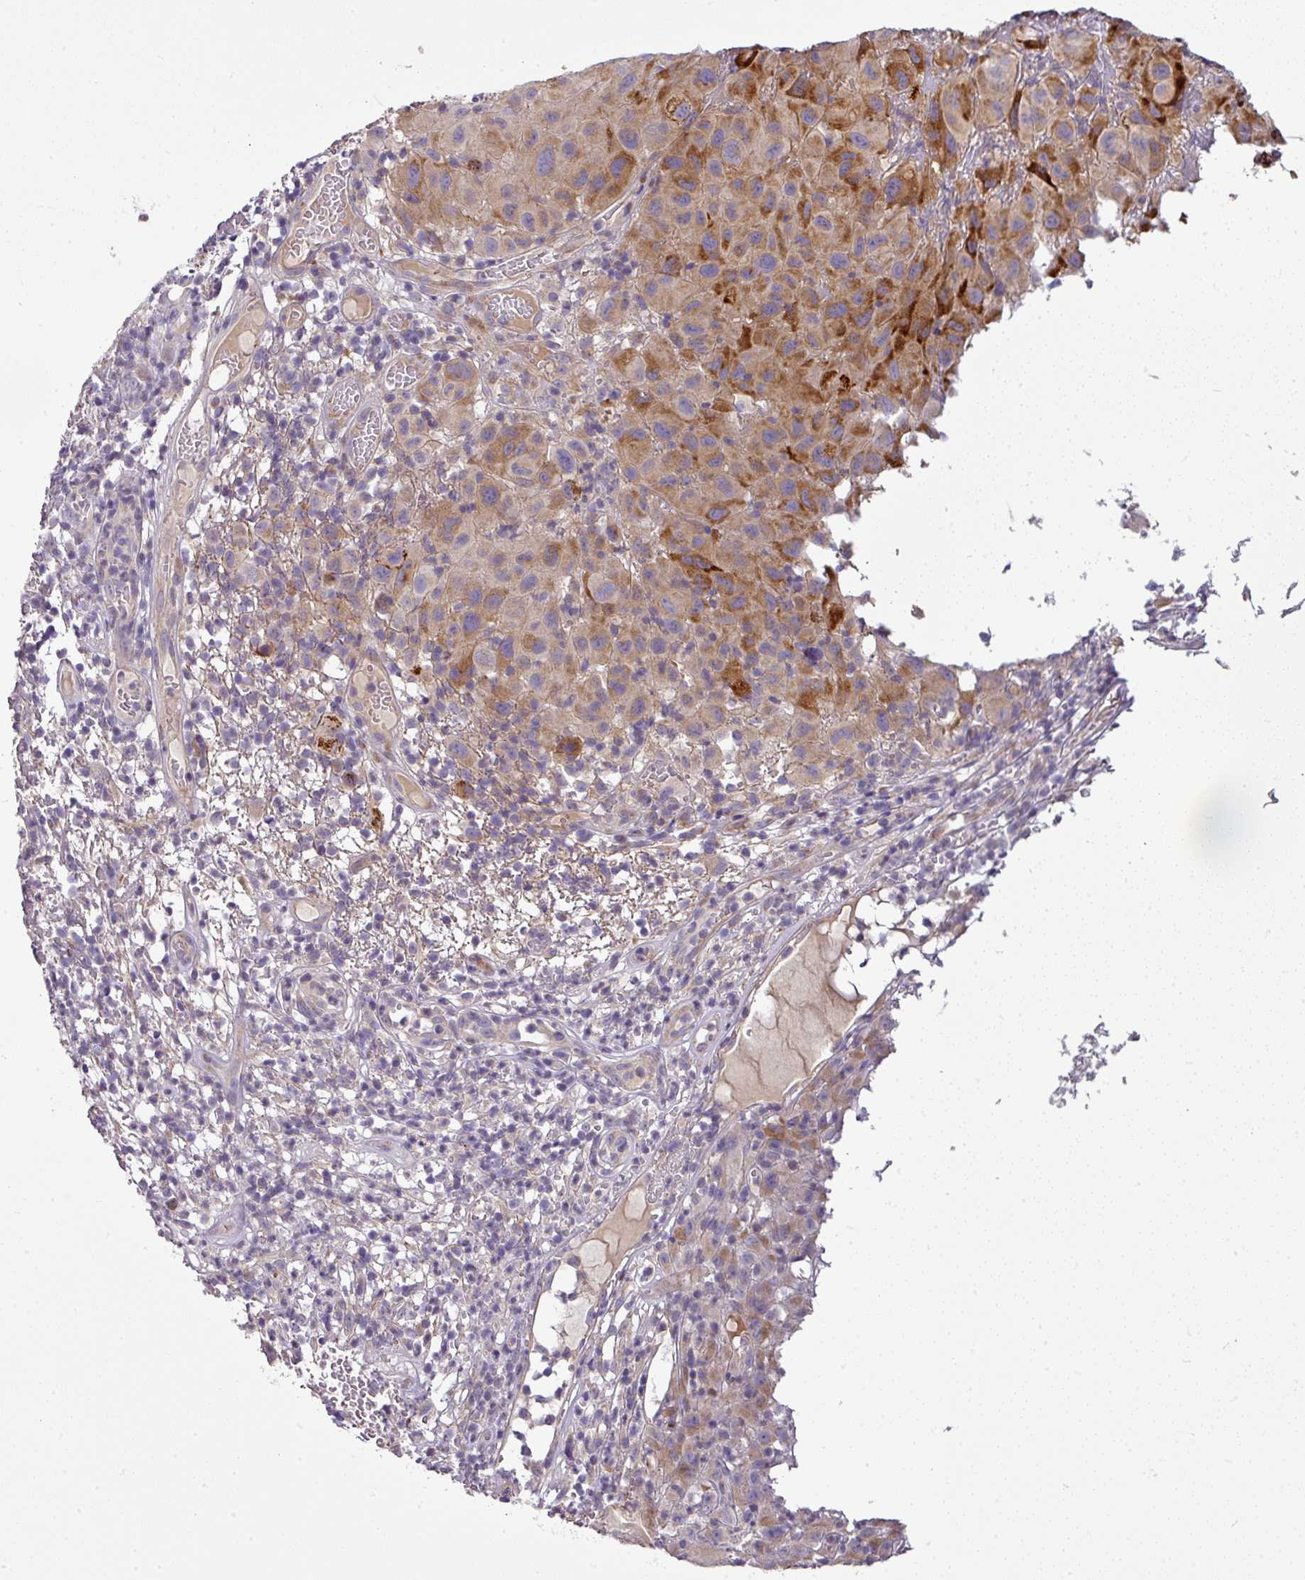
{"staining": {"intensity": "moderate", "quantity": ">75%", "location": "cytoplasmic/membranous"}, "tissue": "melanoma", "cell_type": "Tumor cells", "image_type": "cancer", "snomed": [{"axis": "morphology", "description": "Malignant melanoma, NOS"}, {"axis": "topography", "description": "Skin"}], "caption": "Malignant melanoma was stained to show a protein in brown. There is medium levels of moderate cytoplasmic/membranous positivity in about >75% of tumor cells. The protein is stained brown, and the nuclei are stained in blue (DAB (3,3'-diaminobenzidine) IHC with brightfield microscopy, high magnification).", "gene": "GAN", "patient": {"sex": "male", "age": 73}}